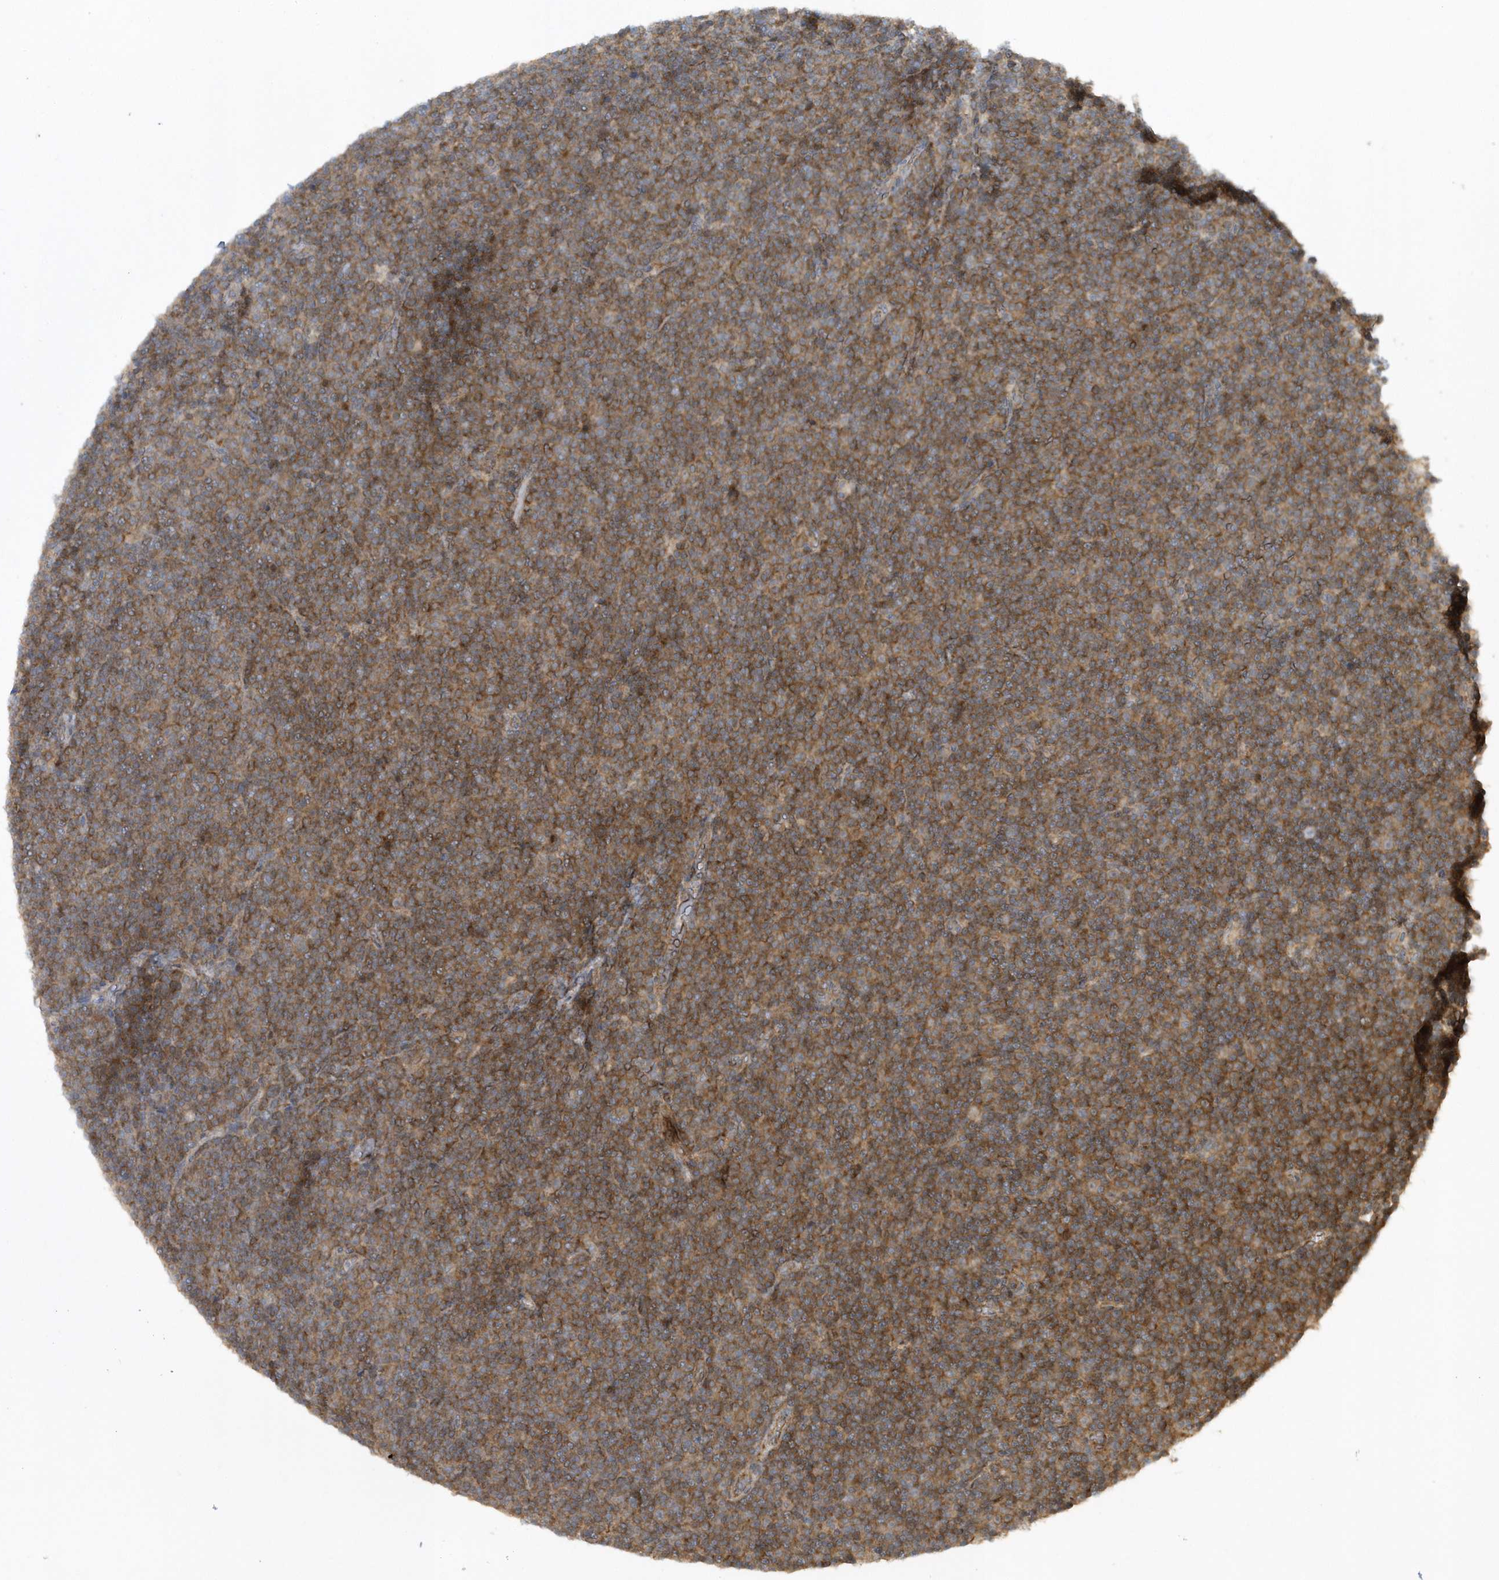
{"staining": {"intensity": "moderate", "quantity": ">75%", "location": "cytoplasmic/membranous"}, "tissue": "lymphoma", "cell_type": "Tumor cells", "image_type": "cancer", "snomed": [{"axis": "morphology", "description": "Malignant lymphoma, non-Hodgkin's type, Low grade"}, {"axis": "topography", "description": "Lymph node"}], "caption": "Malignant lymphoma, non-Hodgkin's type (low-grade) was stained to show a protein in brown. There is medium levels of moderate cytoplasmic/membranous positivity in about >75% of tumor cells. Immunohistochemistry stains the protein of interest in brown and the nuclei are stained blue.", "gene": "THG1L", "patient": {"sex": "female", "age": 67}}